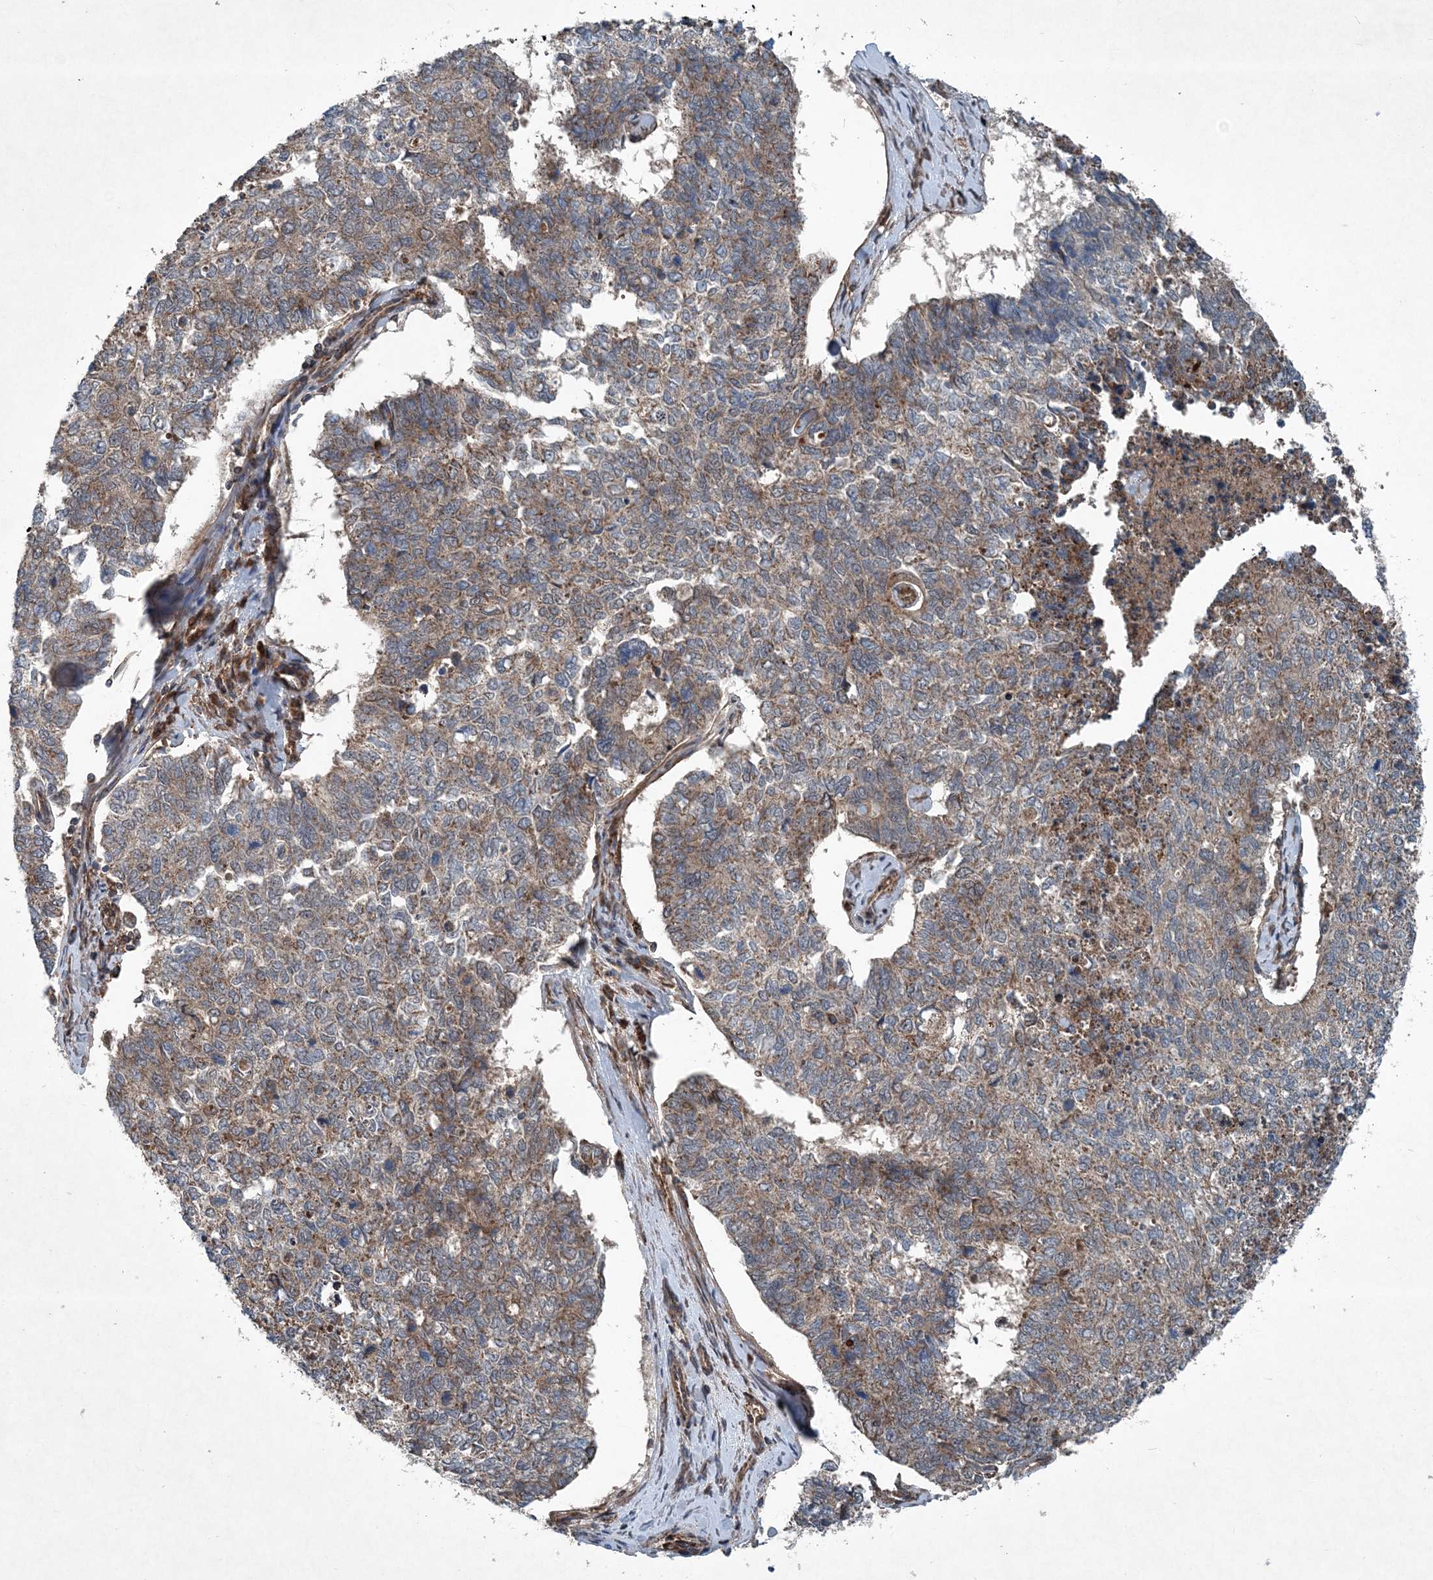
{"staining": {"intensity": "weak", "quantity": ">75%", "location": "cytoplasmic/membranous"}, "tissue": "cervical cancer", "cell_type": "Tumor cells", "image_type": "cancer", "snomed": [{"axis": "morphology", "description": "Squamous cell carcinoma, NOS"}, {"axis": "topography", "description": "Cervix"}], "caption": "A high-resolution histopathology image shows IHC staining of cervical cancer, which displays weak cytoplasmic/membranous staining in about >75% of tumor cells. The staining was performed using DAB (3,3'-diaminobenzidine), with brown indicating positive protein expression. Nuclei are stained blue with hematoxylin.", "gene": "NDUFA2", "patient": {"sex": "female", "age": 63}}